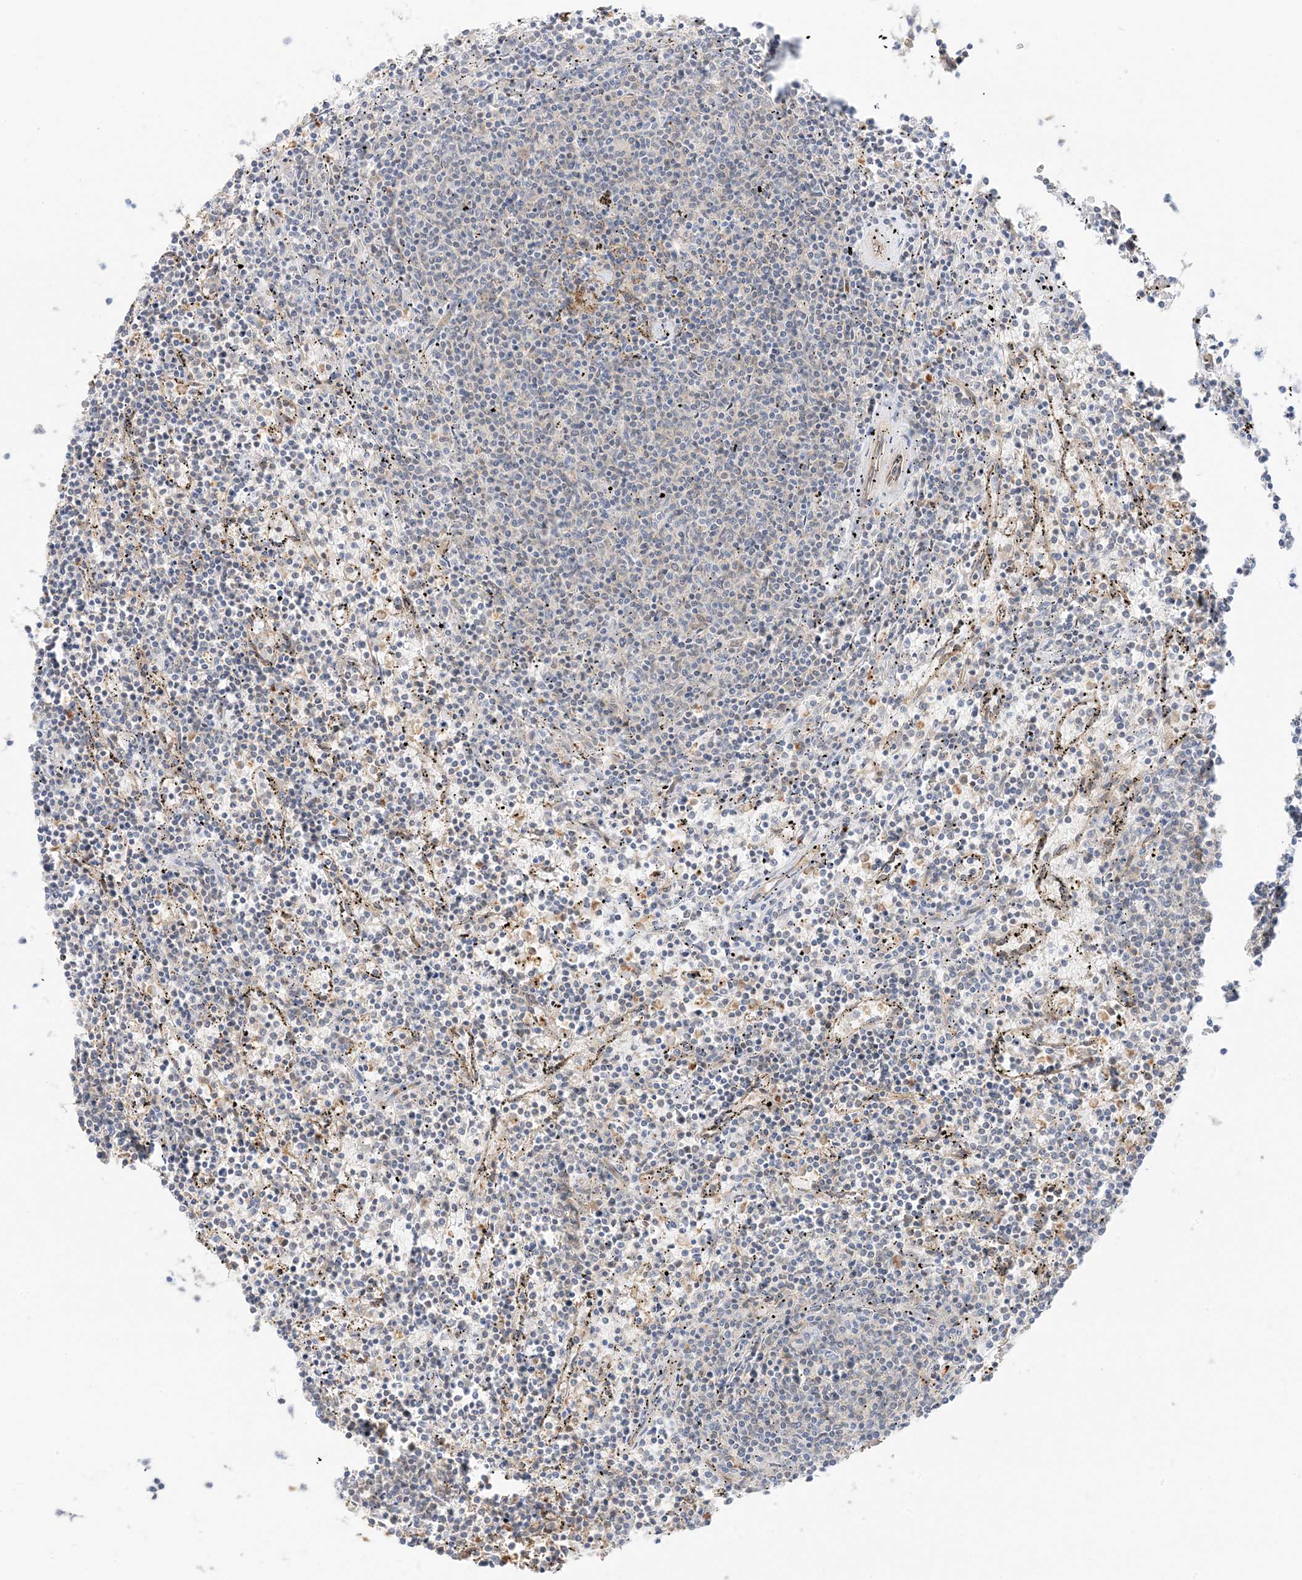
{"staining": {"intensity": "negative", "quantity": "none", "location": "none"}, "tissue": "lymphoma", "cell_type": "Tumor cells", "image_type": "cancer", "snomed": [{"axis": "morphology", "description": "Malignant lymphoma, non-Hodgkin's type, Low grade"}, {"axis": "topography", "description": "Spleen"}], "caption": "This is an IHC histopathology image of human lymphoma. There is no expression in tumor cells.", "gene": "UBAP2L", "patient": {"sex": "female", "age": 50}}